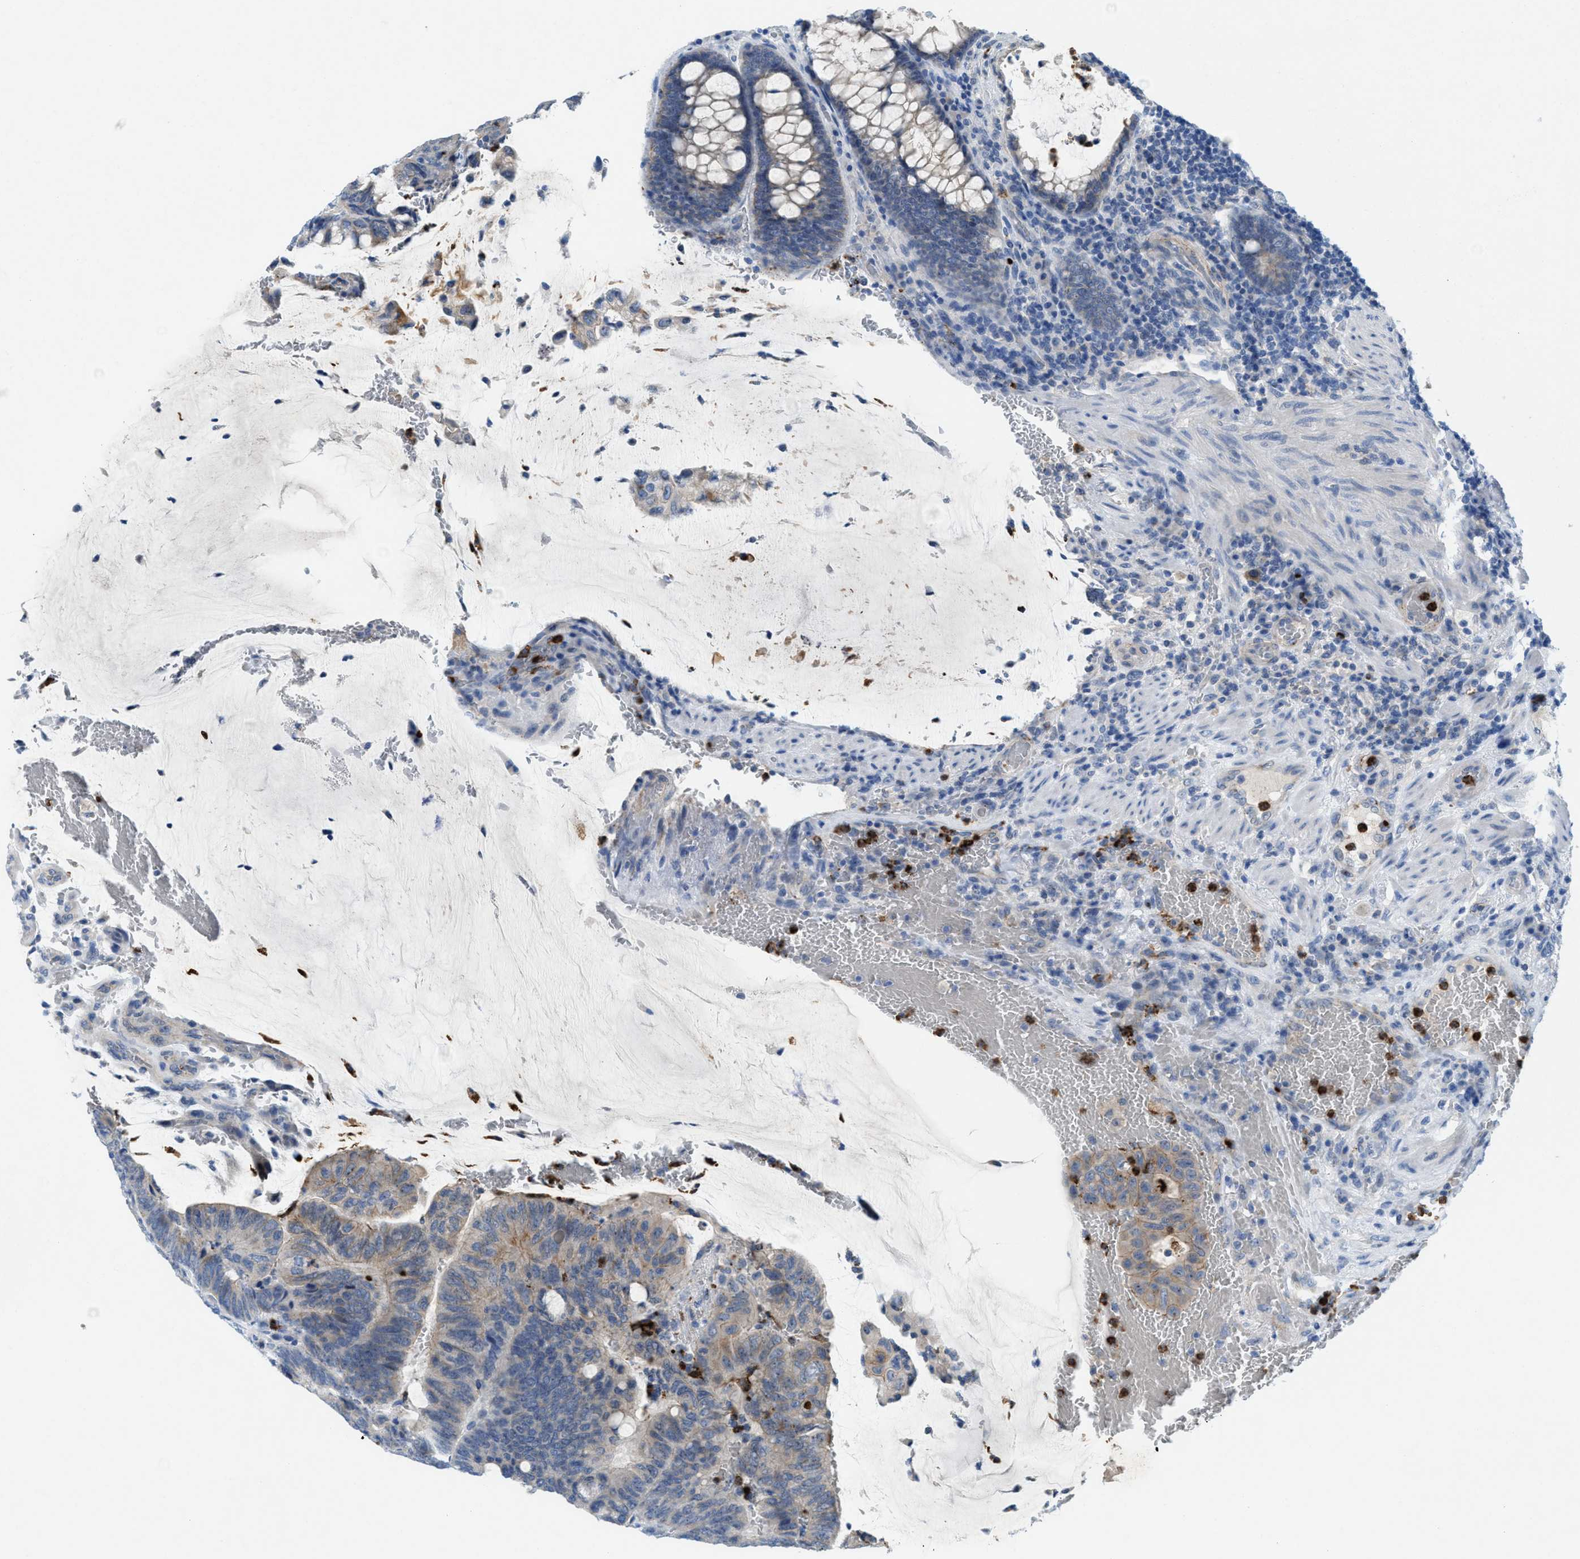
{"staining": {"intensity": "weak", "quantity": "<25%", "location": "cytoplasmic/membranous"}, "tissue": "colorectal cancer", "cell_type": "Tumor cells", "image_type": "cancer", "snomed": [{"axis": "morphology", "description": "Normal tissue, NOS"}, {"axis": "morphology", "description": "Adenocarcinoma, NOS"}, {"axis": "topography", "description": "Rectum"}, {"axis": "topography", "description": "Peripheral nerve tissue"}], "caption": "There is no significant positivity in tumor cells of adenocarcinoma (colorectal).", "gene": "CMTM1", "patient": {"sex": "male", "age": 92}}